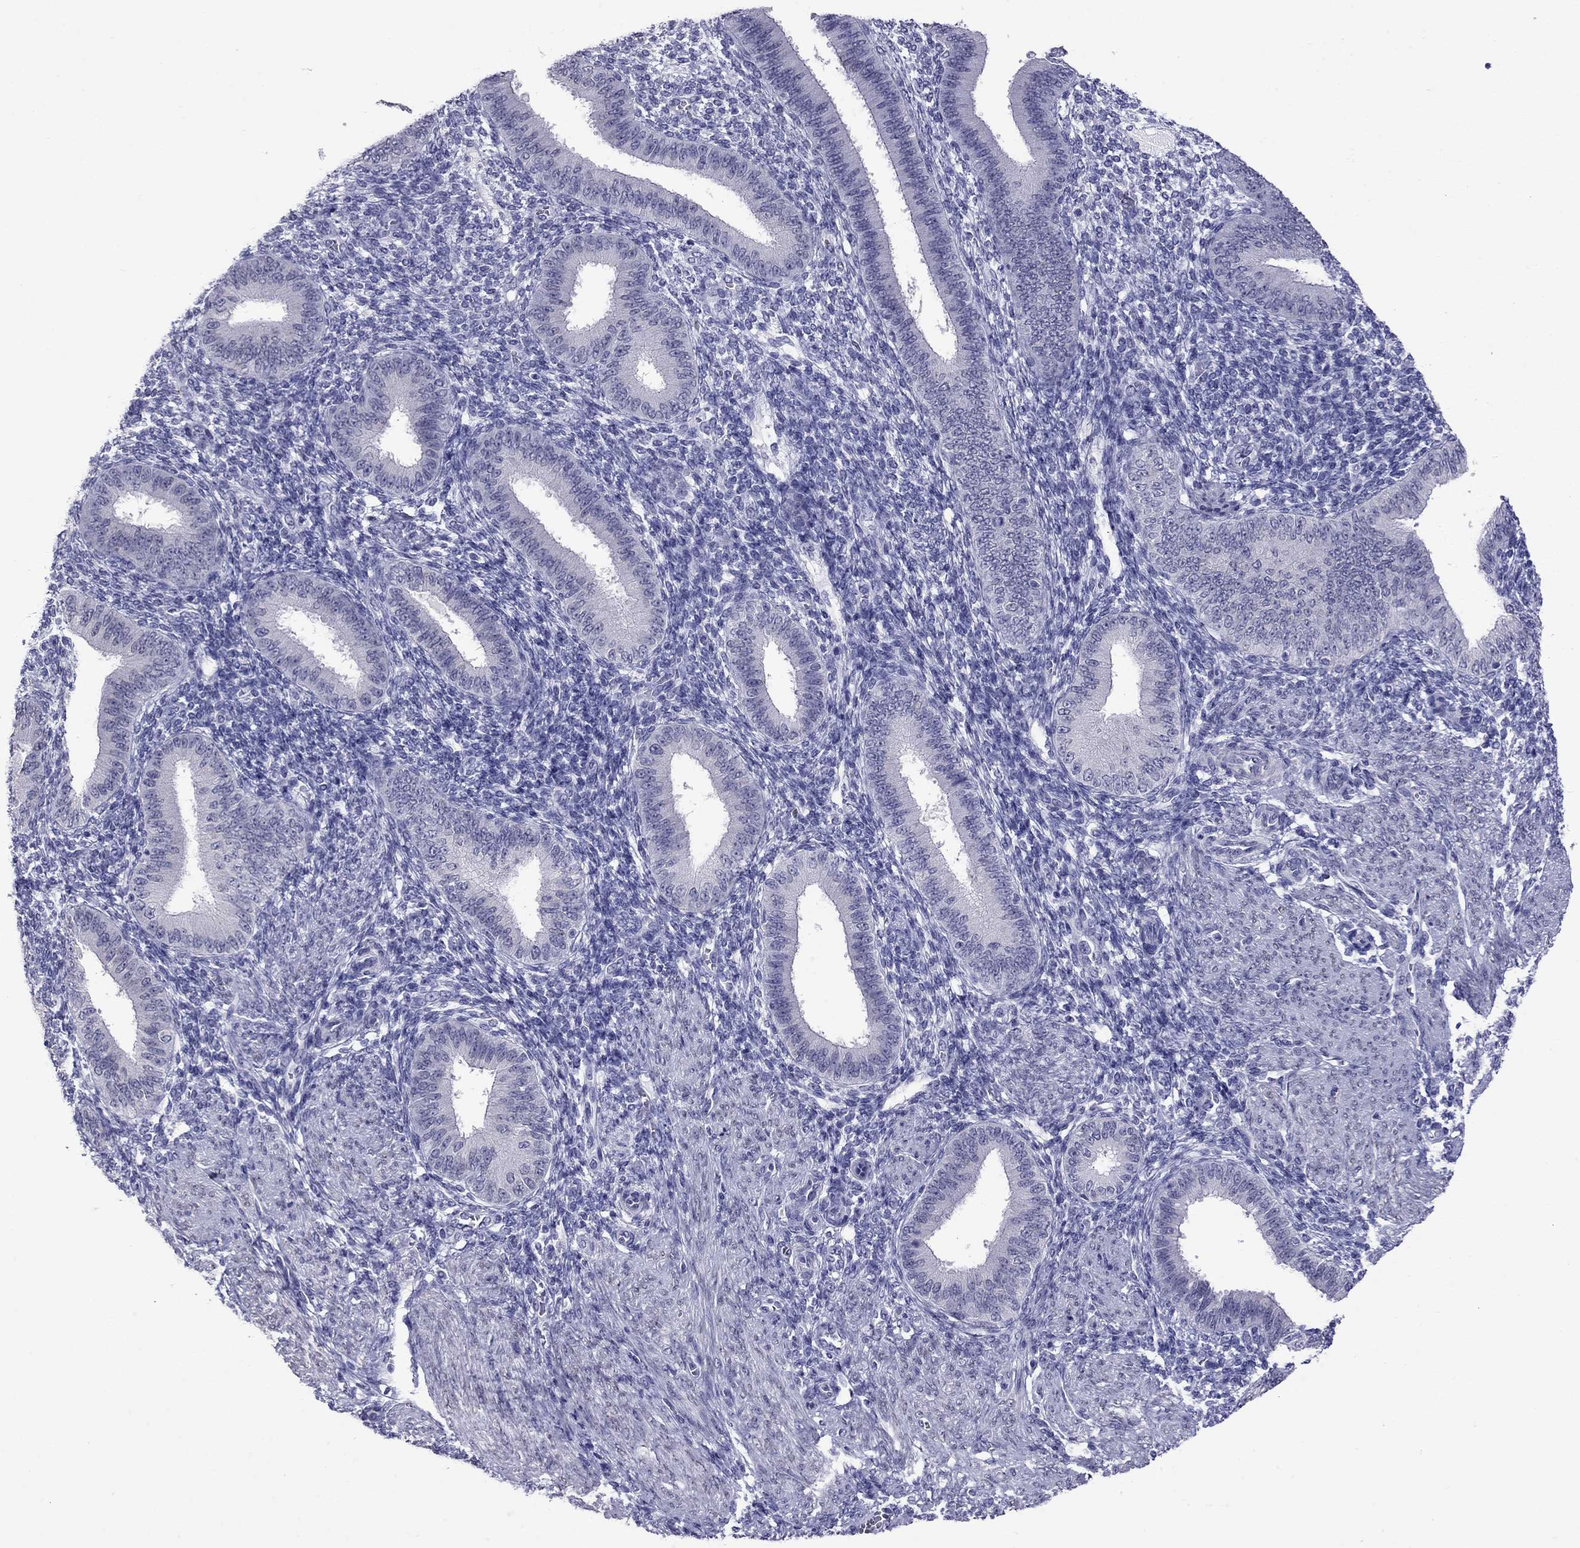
{"staining": {"intensity": "negative", "quantity": "none", "location": "none"}, "tissue": "endometrium", "cell_type": "Cells in endometrial stroma", "image_type": "normal", "snomed": [{"axis": "morphology", "description": "Normal tissue, NOS"}, {"axis": "topography", "description": "Endometrium"}], "caption": "A histopathology image of human endometrium is negative for staining in cells in endometrial stroma. (DAB (3,3'-diaminobenzidine) immunohistochemistry with hematoxylin counter stain).", "gene": "ARMC12", "patient": {"sex": "female", "age": 39}}